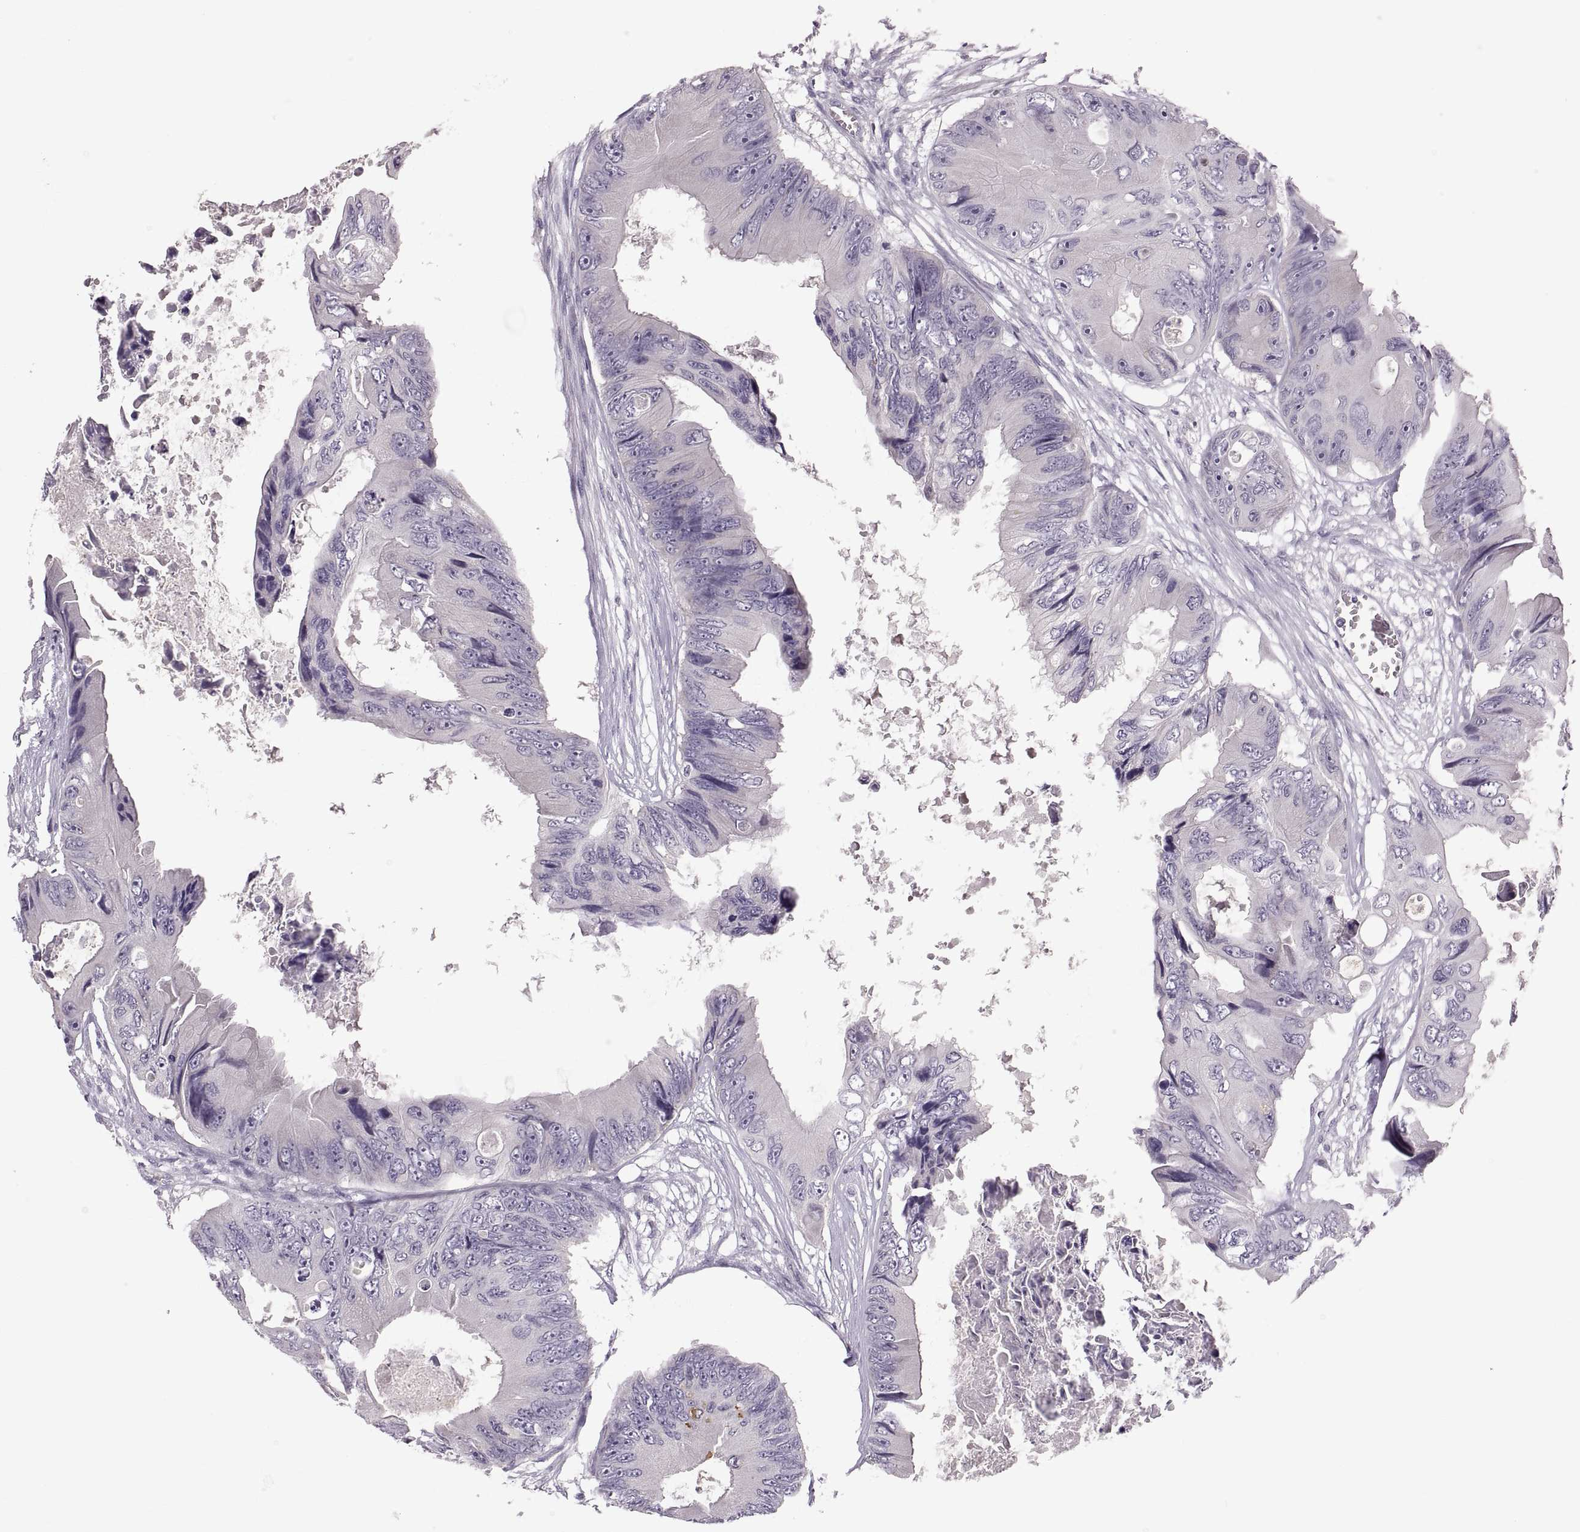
{"staining": {"intensity": "negative", "quantity": "none", "location": "none"}, "tissue": "colorectal cancer", "cell_type": "Tumor cells", "image_type": "cancer", "snomed": [{"axis": "morphology", "description": "Adenocarcinoma, NOS"}, {"axis": "topography", "description": "Rectum"}], "caption": "Immunohistochemical staining of colorectal adenocarcinoma exhibits no significant positivity in tumor cells.", "gene": "WFDC8", "patient": {"sex": "male", "age": 63}}